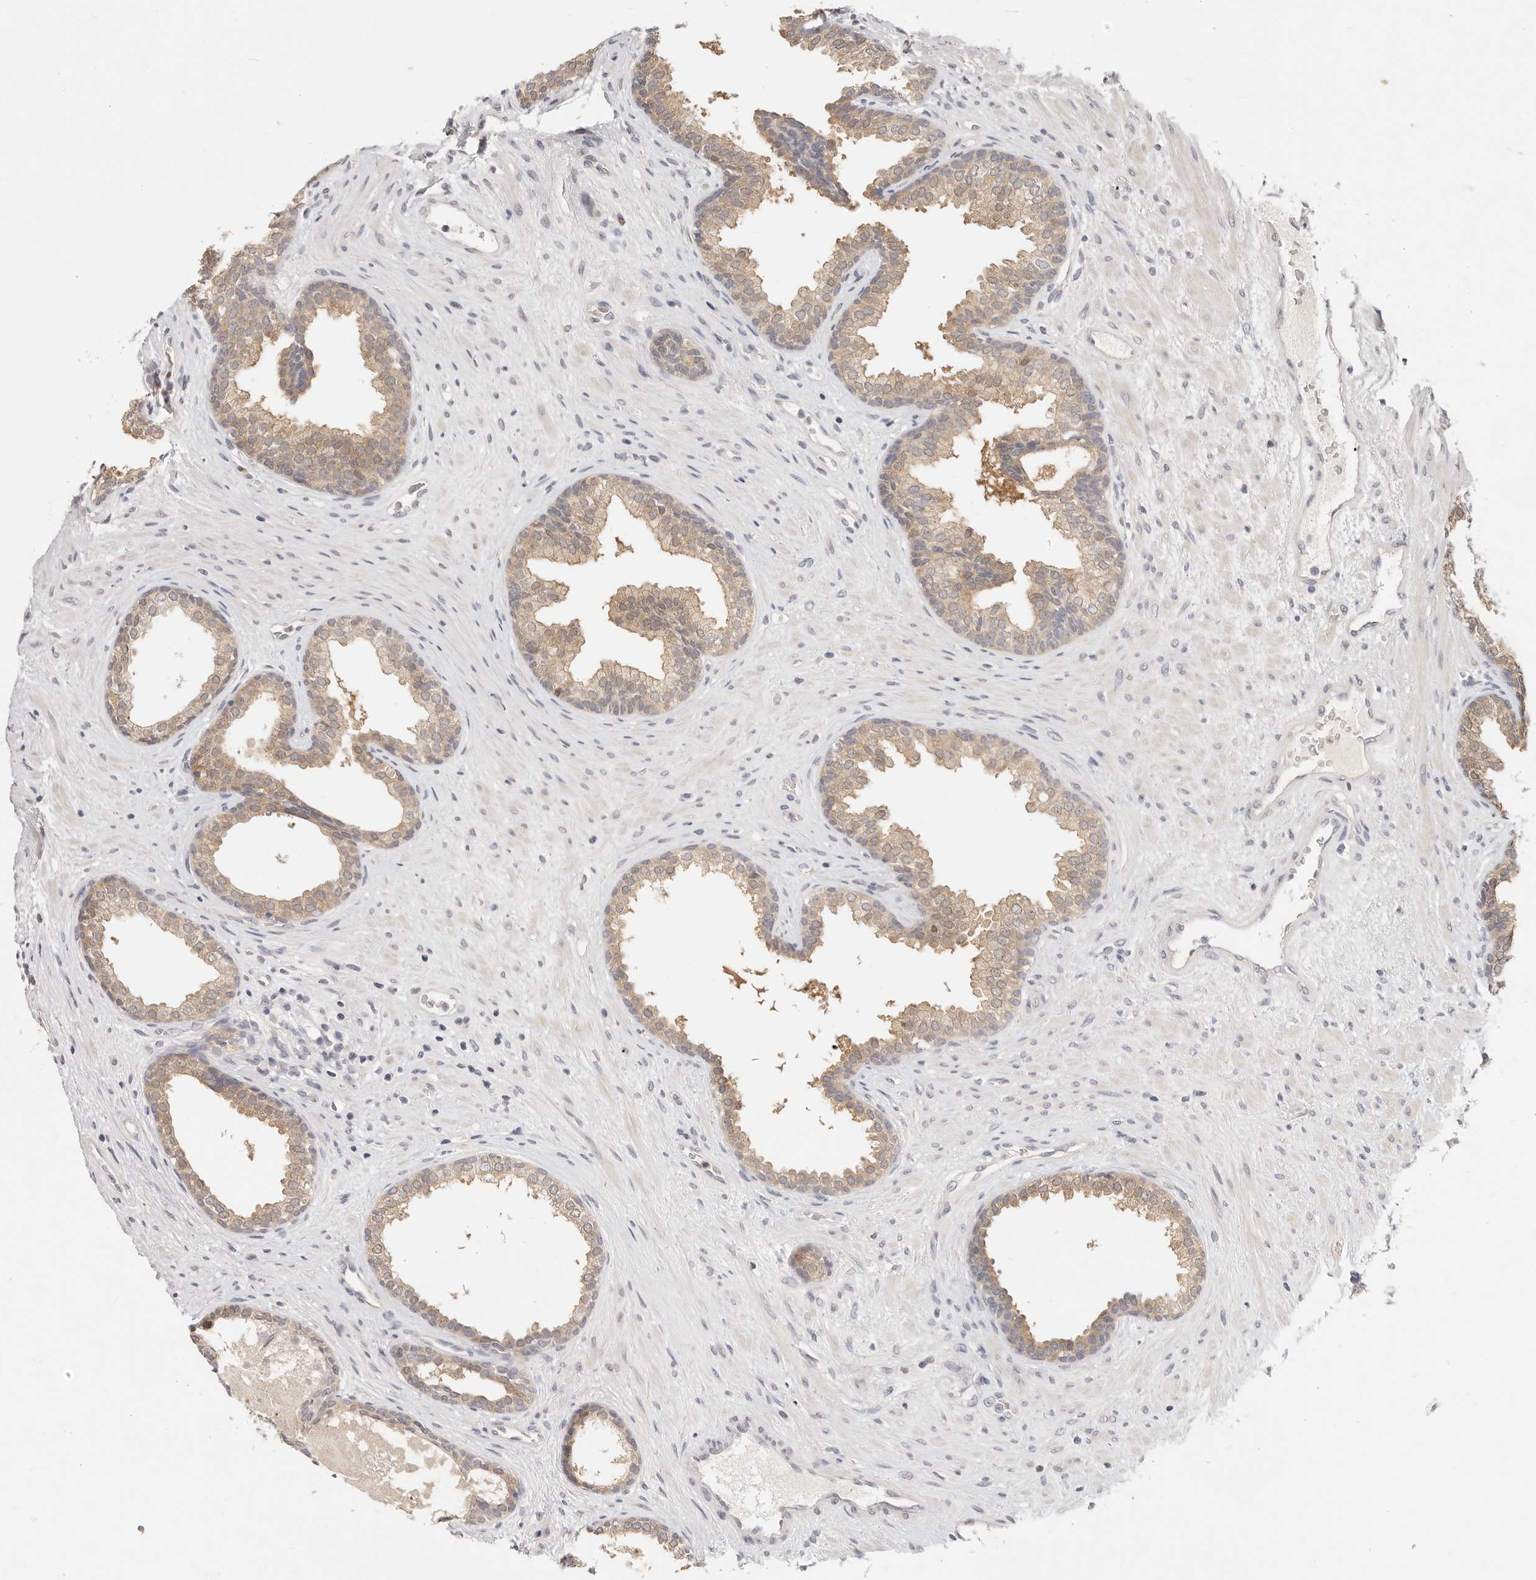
{"staining": {"intensity": "weak", "quantity": ">75%", "location": "cytoplasmic/membranous"}, "tissue": "prostate", "cell_type": "Glandular cells", "image_type": "normal", "snomed": [{"axis": "morphology", "description": "Normal tissue, NOS"}, {"axis": "topography", "description": "Prostate"}], "caption": "Brown immunohistochemical staining in benign human prostate exhibits weak cytoplasmic/membranous staining in about >75% of glandular cells.", "gene": "GGPS1", "patient": {"sex": "male", "age": 76}}